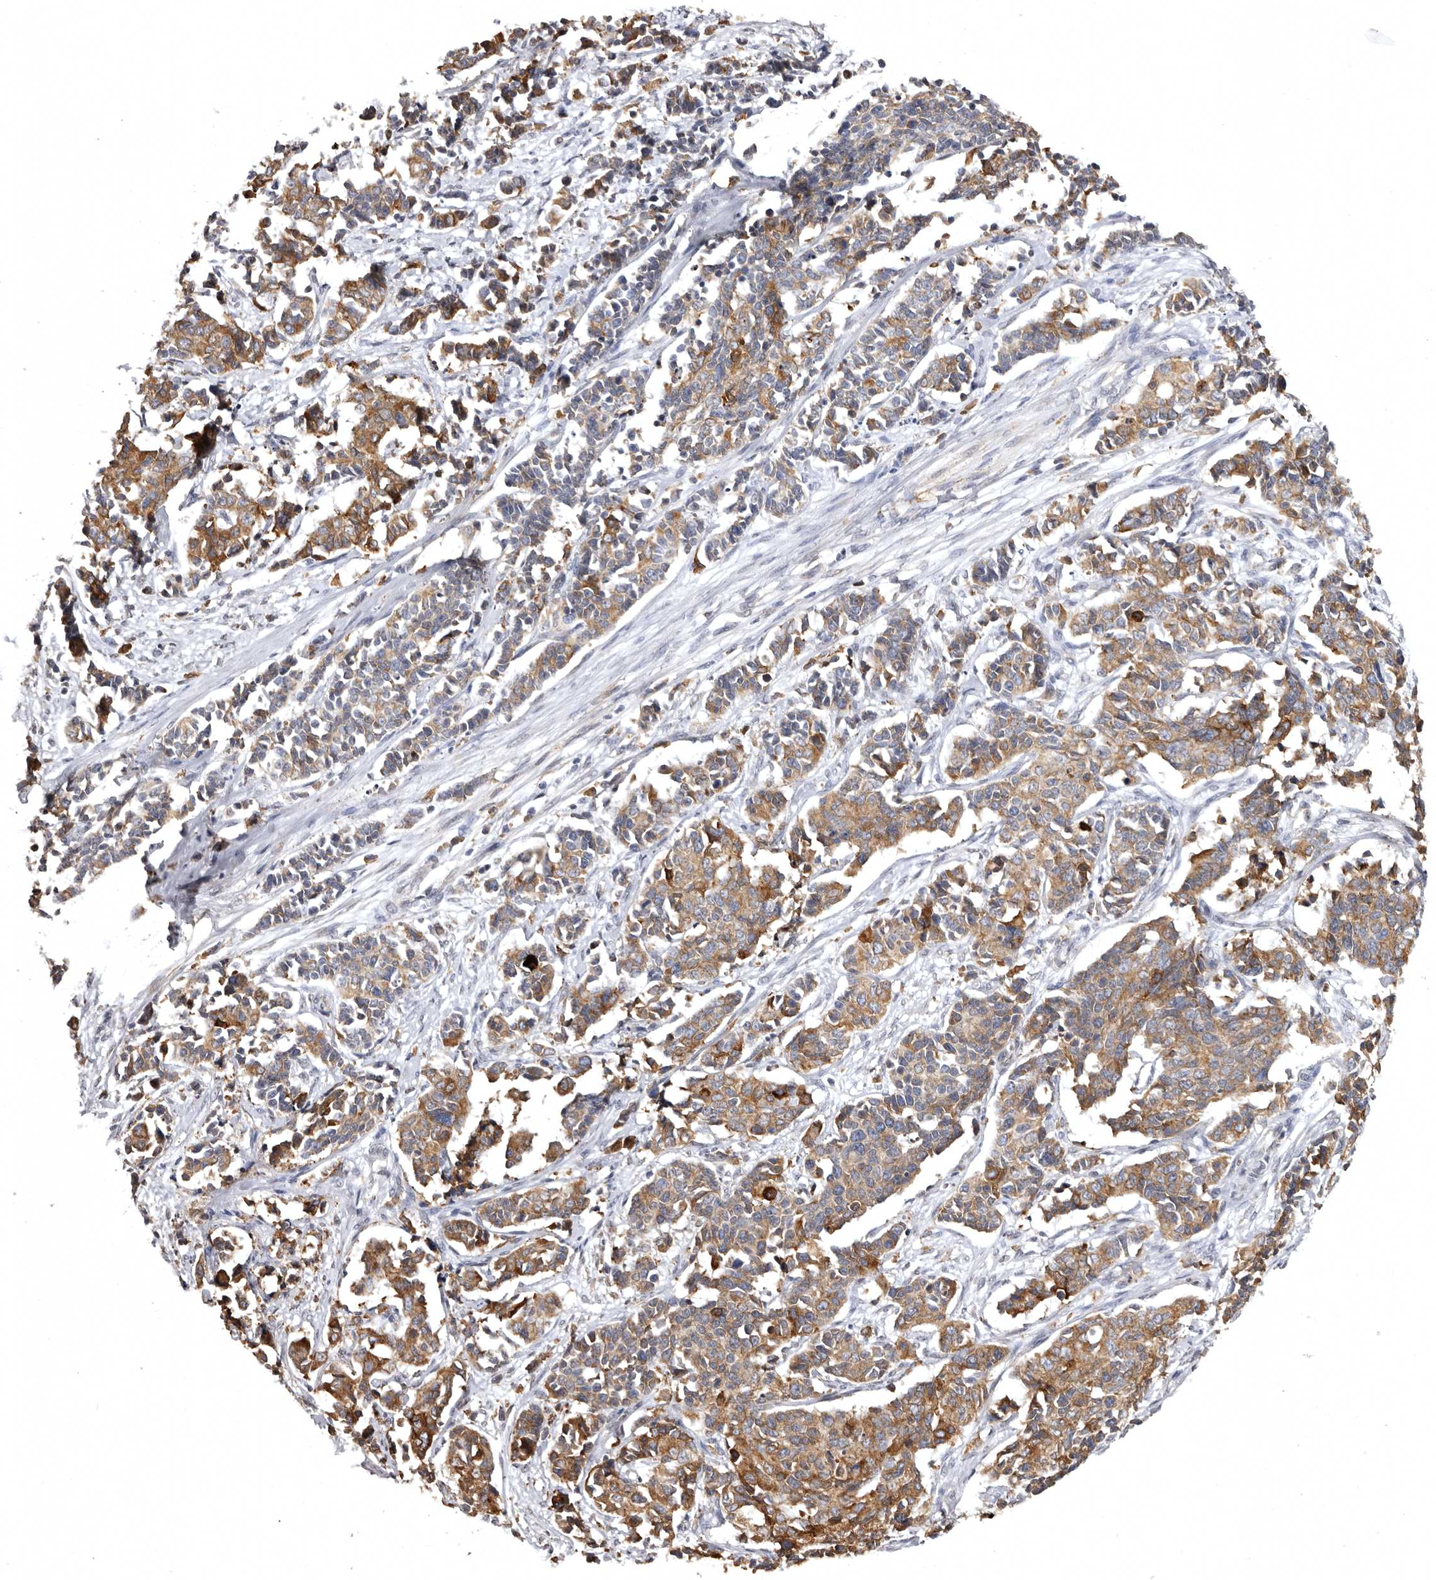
{"staining": {"intensity": "moderate", "quantity": ">75%", "location": "cytoplasmic/membranous"}, "tissue": "cervical cancer", "cell_type": "Tumor cells", "image_type": "cancer", "snomed": [{"axis": "morphology", "description": "Normal tissue, NOS"}, {"axis": "morphology", "description": "Squamous cell carcinoma, NOS"}, {"axis": "topography", "description": "Cervix"}], "caption": "Immunohistochemistry of cervical cancer (squamous cell carcinoma) shows medium levels of moderate cytoplasmic/membranous positivity in approximately >75% of tumor cells. Nuclei are stained in blue.", "gene": "INKA2", "patient": {"sex": "female", "age": 35}}